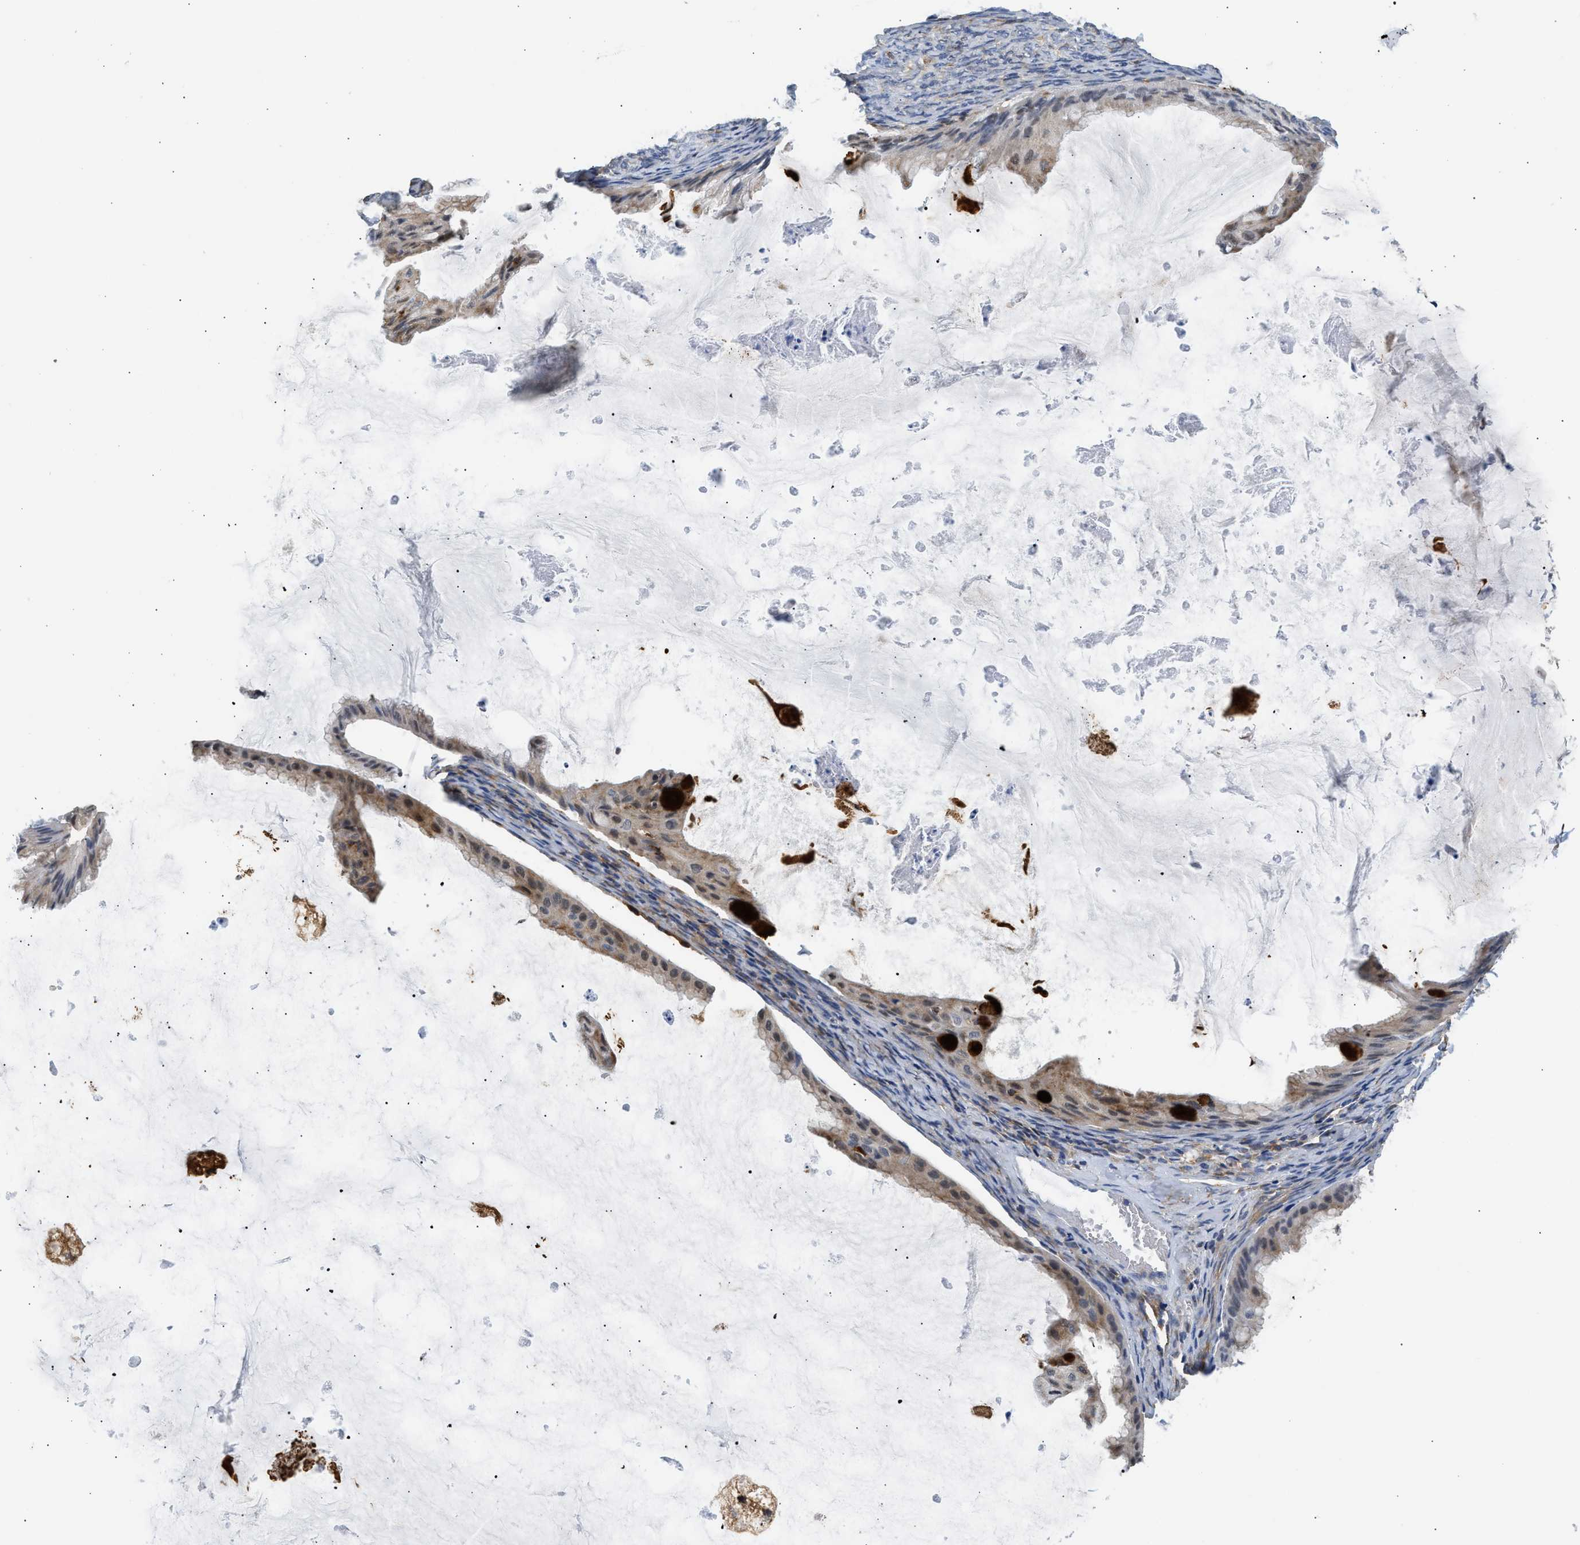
{"staining": {"intensity": "weak", "quantity": "25%-75%", "location": "cytoplasmic/membranous"}, "tissue": "ovarian cancer", "cell_type": "Tumor cells", "image_type": "cancer", "snomed": [{"axis": "morphology", "description": "Cystadenocarcinoma, mucinous, NOS"}, {"axis": "topography", "description": "Ovary"}], "caption": "A high-resolution histopathology image shows immunohistochemistry (IHC) staining of ovarian mucinous cystadenocarcinoma, which shows weak cytoplasmic/membranous positivity in approximately 25%-75% of tumor cells.", "gene": "RAB31", "patient": {"sex": "female", "age": 61}}